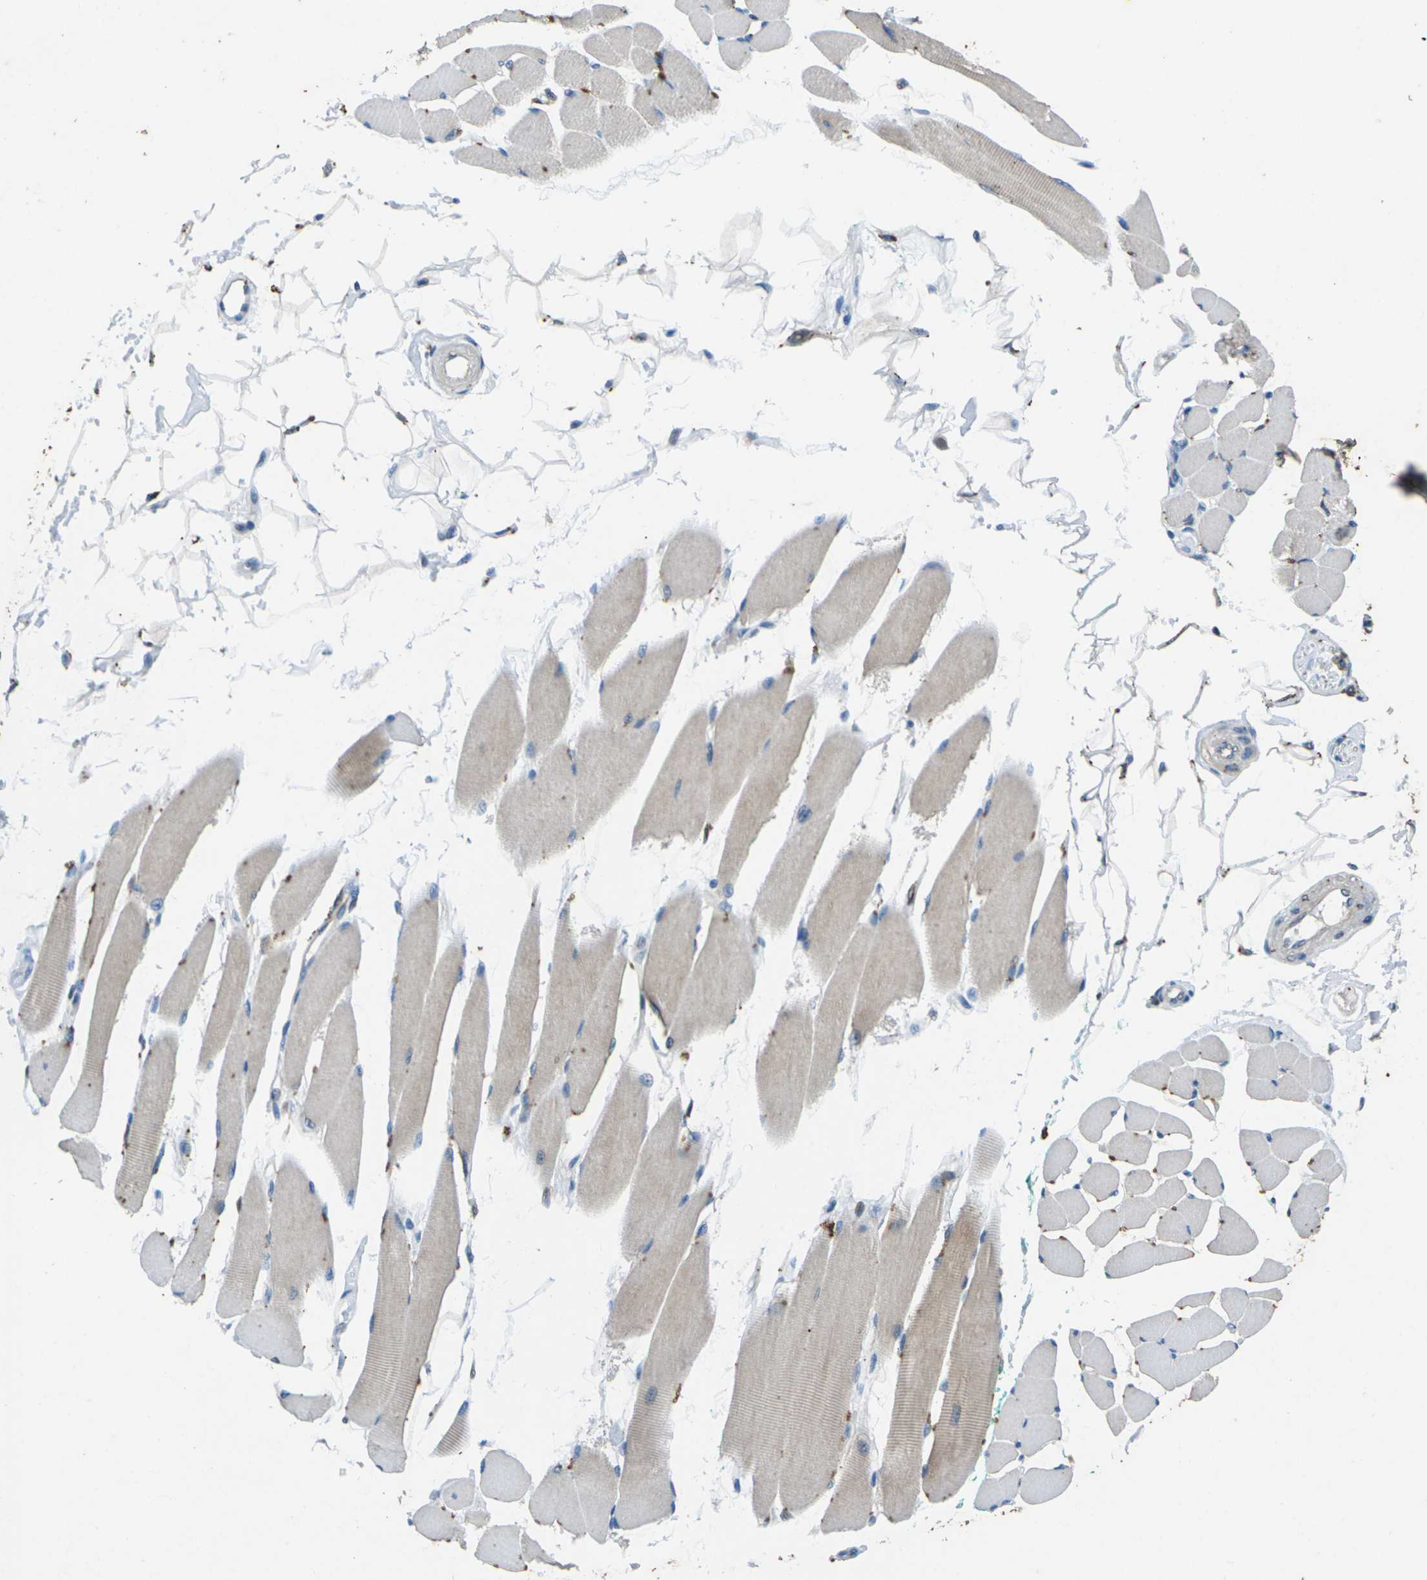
{"staining": {"intensity": "weak", "quantity": "25%-75%", "location": "cytoplasmic/membranous"}, "tissue": "skeletal muscle", "cell_type": "Myocytes", "image_type": "normal", "snomed": [{"axis": "morphology", "description": "Normal tissue, NOS"}, {"axis": "topography", "description": "Skeletal muscle"}, {"axis": "topography", "description": "Oral tissue"}, {"axis": "topography", "description": "Peripheral nerve tissue"}], "caption": "About 25%-75% of myocytes in unremarkable skeletal muscle demonstrate weak cytoplasmic/membranous protein staining as visualized by brown immunohistochemical staining.", "gene": "SIGLEC14", "patient": {"sex": "female", "age": 84}}